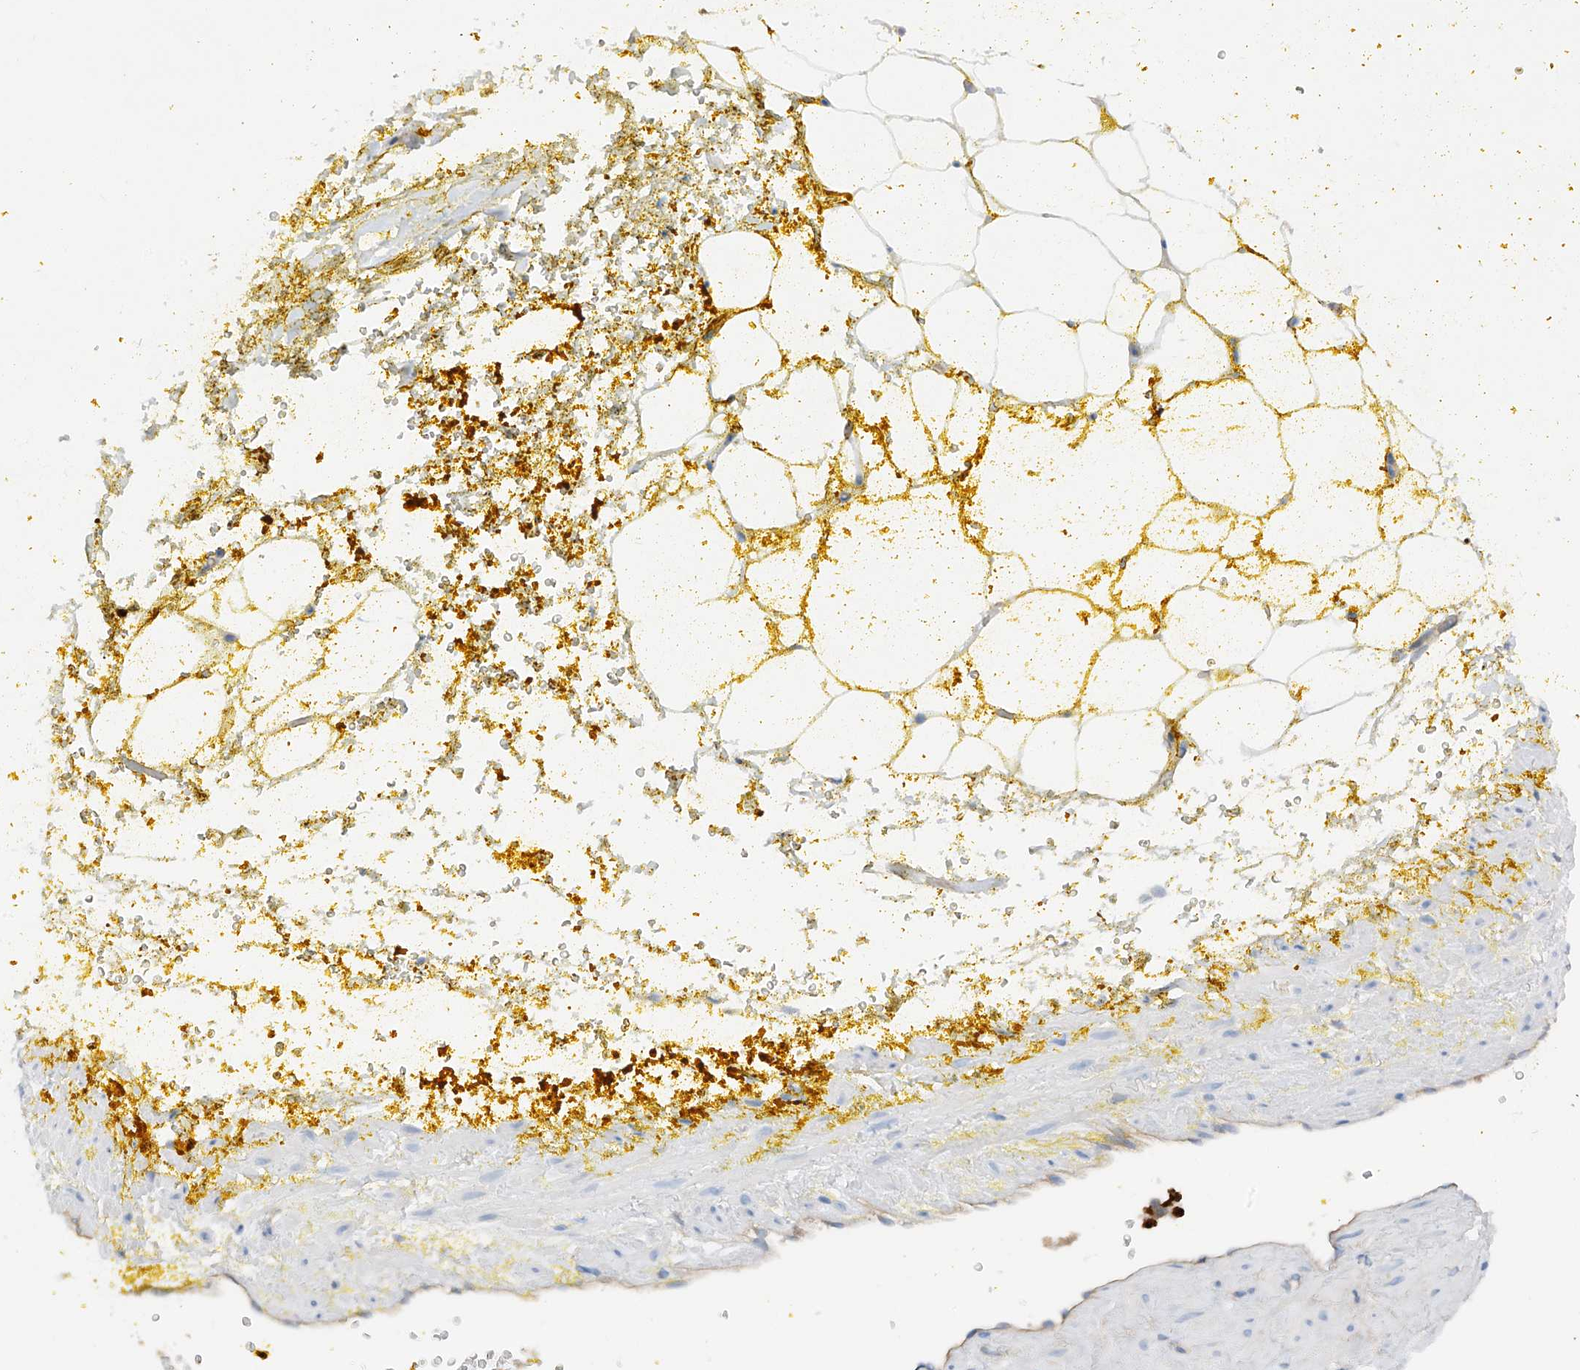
{"staining": {"intensity": "negative", "quantity": "none", "location": "none"}, "tissue": "adipose tissue", "cell_type": "Adipocytes", "image_type": "normal", "snomed": [{"axis": "morphology", "description": "Normal tissue, NOS"}, {"axis": "morphology", "description": "Adenocarcinoma, Low grade"}, {"axis": "topography", "description": "Prostate"}, {"axis": "topography", "description": "Peripheral nerve tissue"}], "caption": "Immunohistochemistry image of normal adipose tissue stained for a protein (brown), which demonstrates no positivity in adipocytes. Brightfield microscopy of immunohistochemistry stained with DAB (3,3'-diaminobenzidine) (brown) and hematoxylin (blue), captured at high magnification.", "gene": "PHACTR2", "patient": {"sex": "male", "age": 63}}